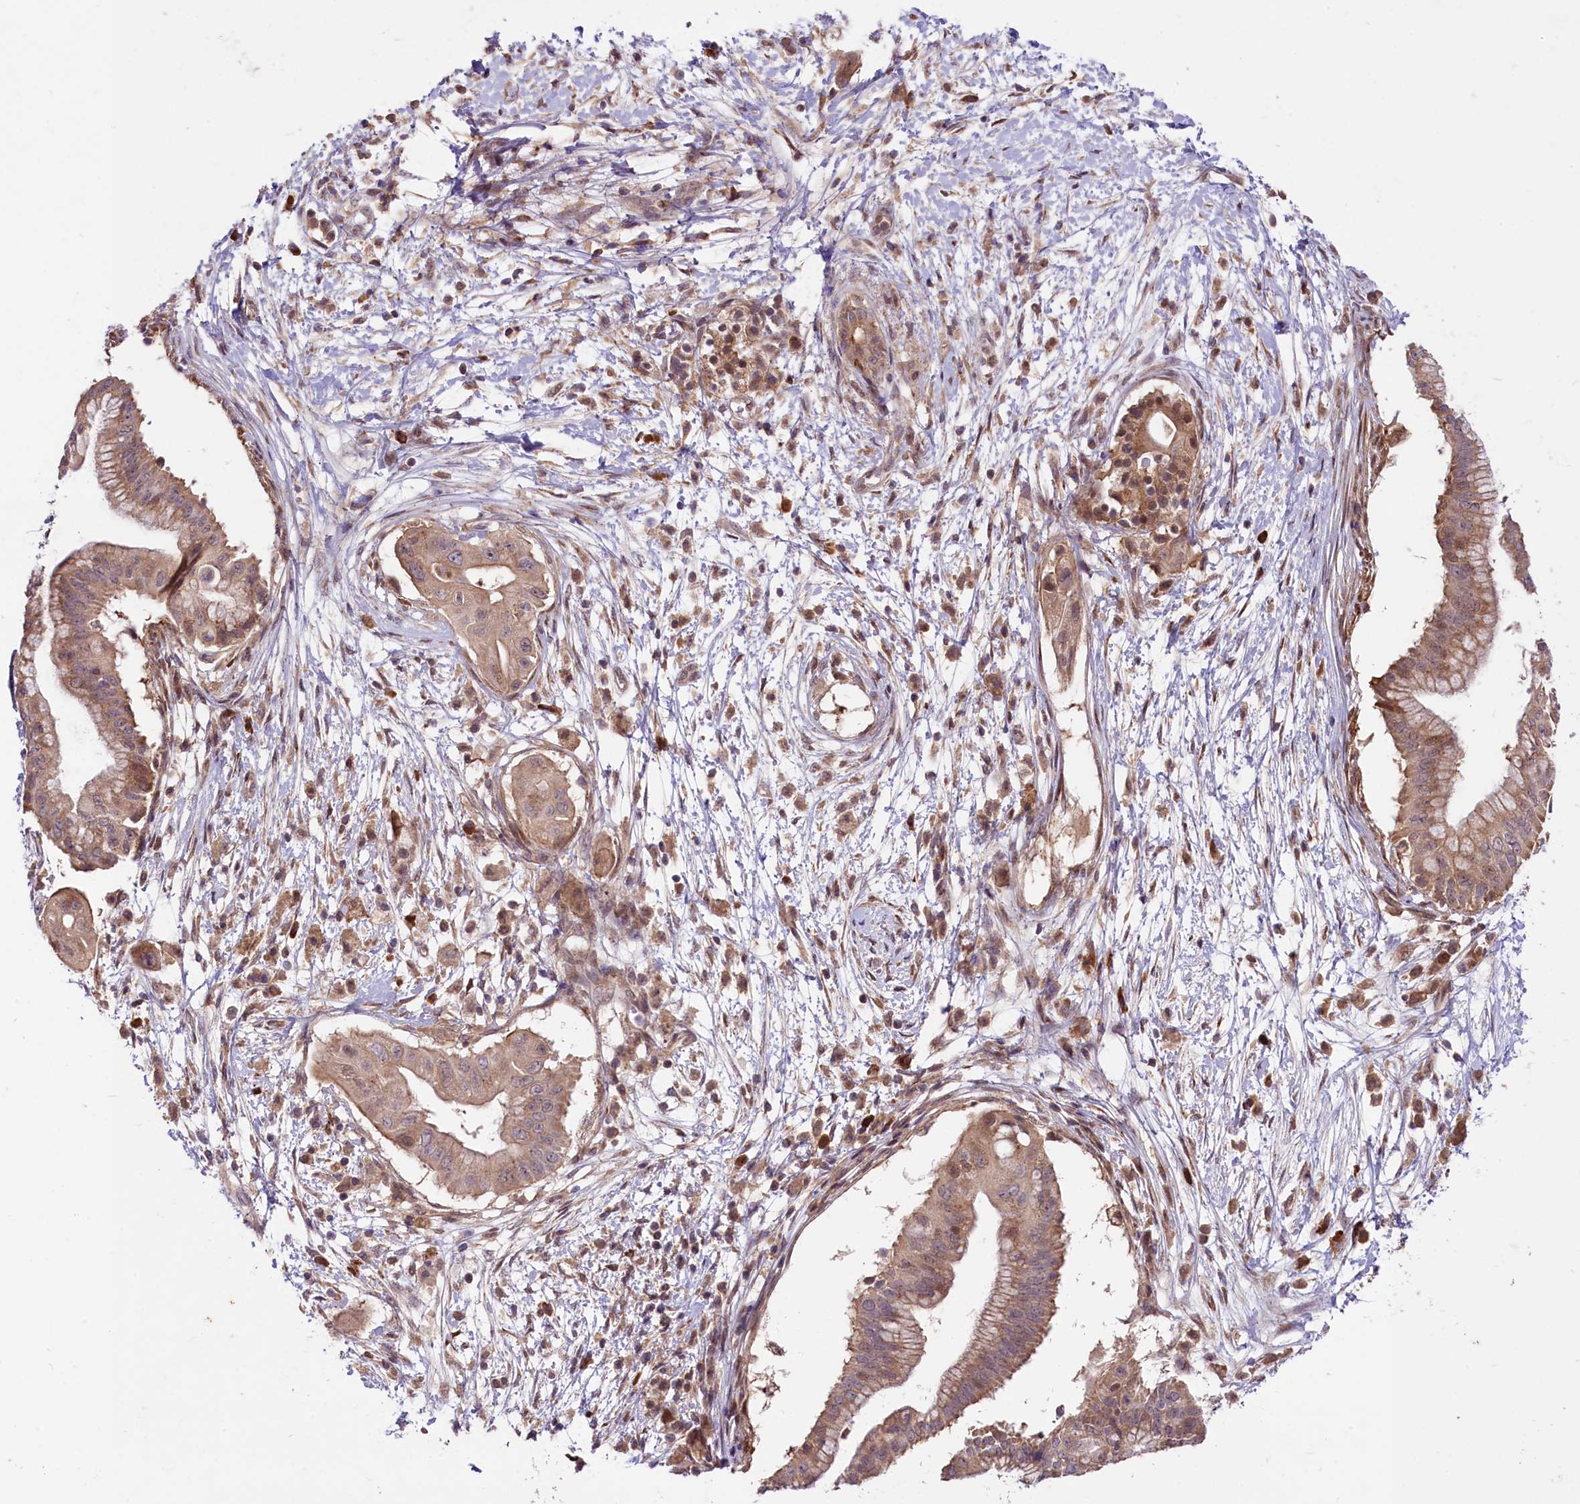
{"staining": {"intensity": "moderate", "quantity": ">75%", "location": "cytoplasmic/membranous"}, "tissue": "pancreatic cancer", "cell_type": "Tumor cells", "image_type": "cancer", "snomed": [{"axis": "morphology", "description": "Adenocarcinoma, NOS"}, {"axis": "topography", "description": "Pancreas"}], "caption": "A brown stain highlights moderate cytoplasmic/membranous staining of a protein in human pancreatic adenocarcinoma tumor cells.", "gene": "HDAC5", "patient": {"sex": "male", "age": 68}}